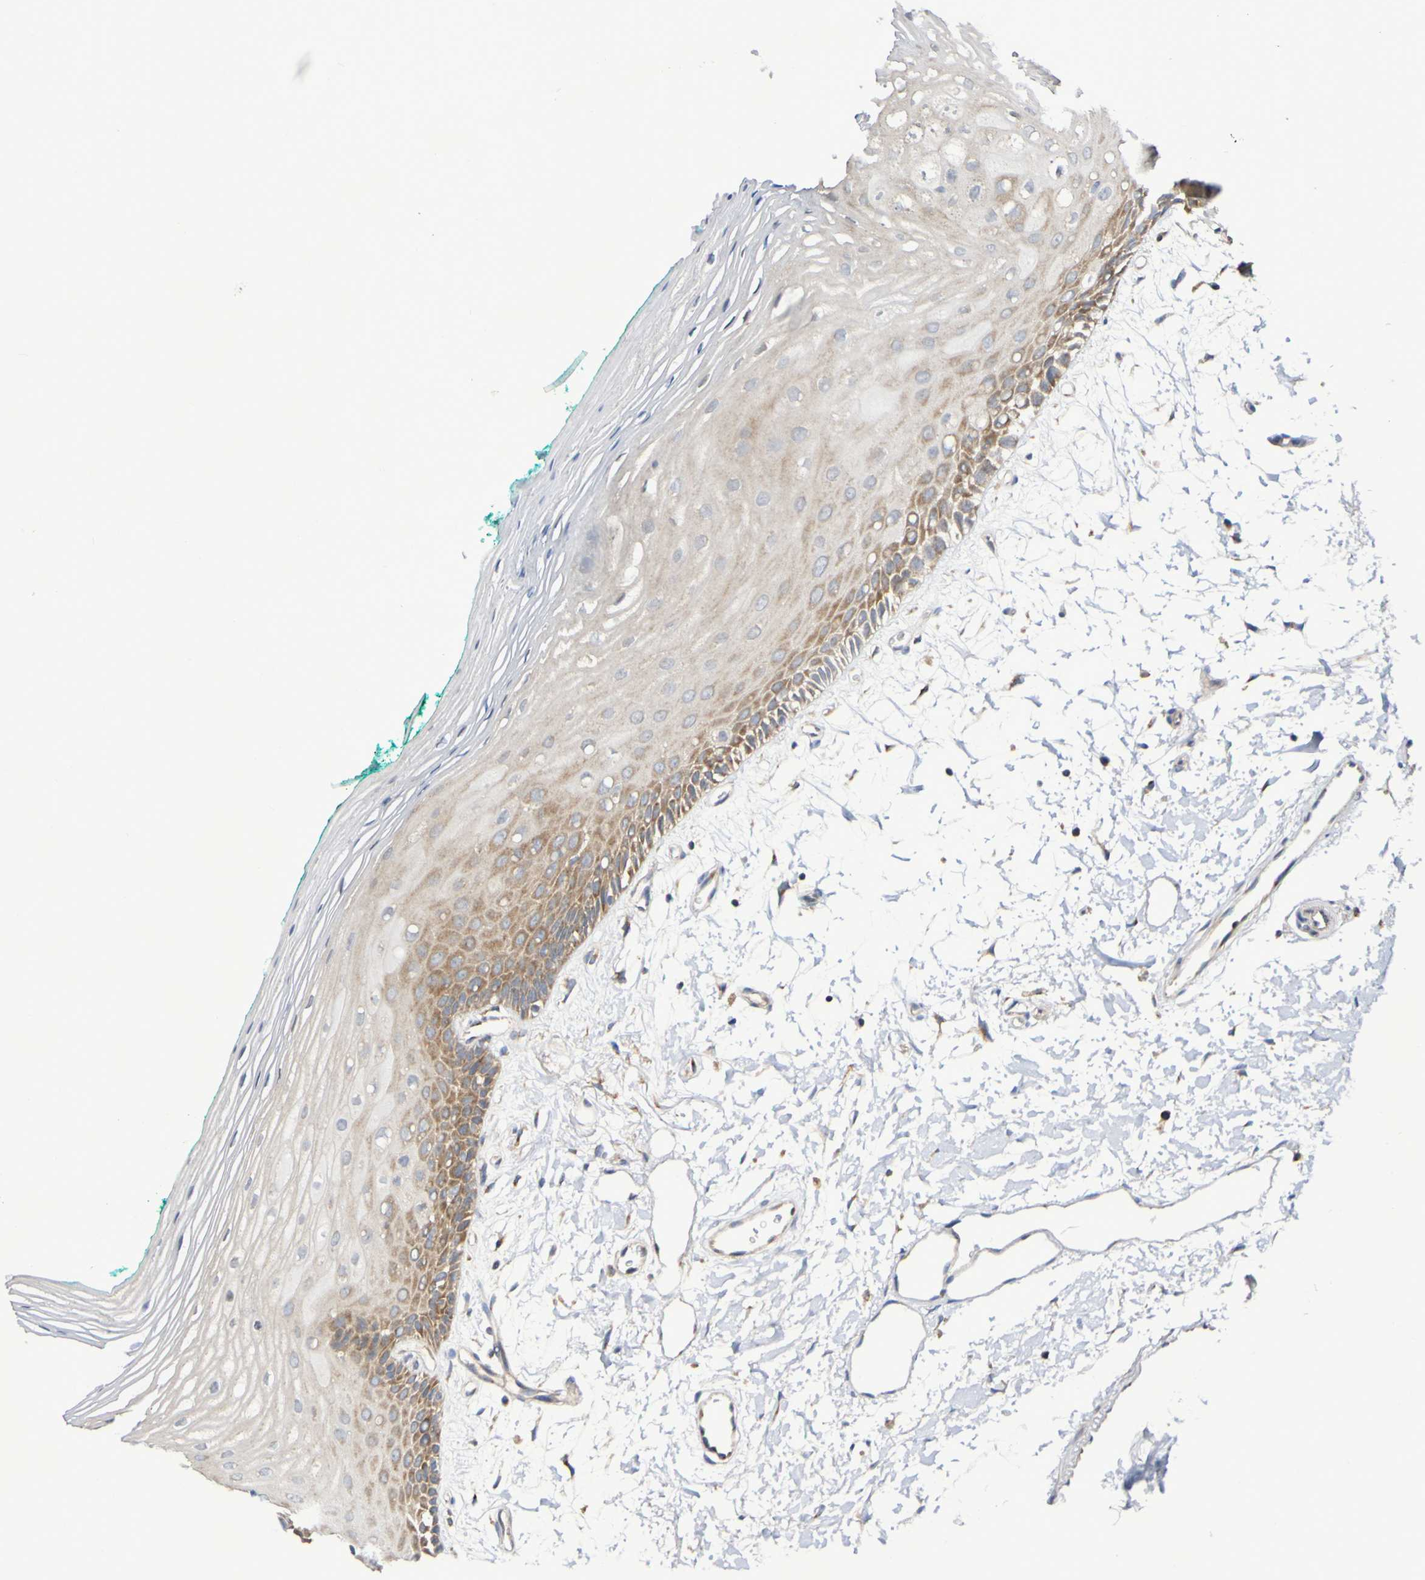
{"staining": {"intensity": "moderate", "quantity": "25%-75%", "location": "cytoplasmic/membranous"}, "tissue": "oral mucosa", "cell_type": "Squamous epithelial cells", "image_type": "normal", "snomed": [{"axis": "morphology", "description": "Normal tissue, NOS"}, {"axis": "topography", "description": "Skeletal muscle"}, {"axis": "topography", "description": "Oral tissue"}, {"axis": "topography", "description": "Peripheral nerve tissue"}], "caption": "This is a micrograph of immunohistochemistry (IHC) staining of benign oral mucosa, which shows moderate positivity in the cytoplasmic/membranous of squamous epithelial cells.", "gene": "LMBRD2", "patient": {"sex": "female", "age": 84}}